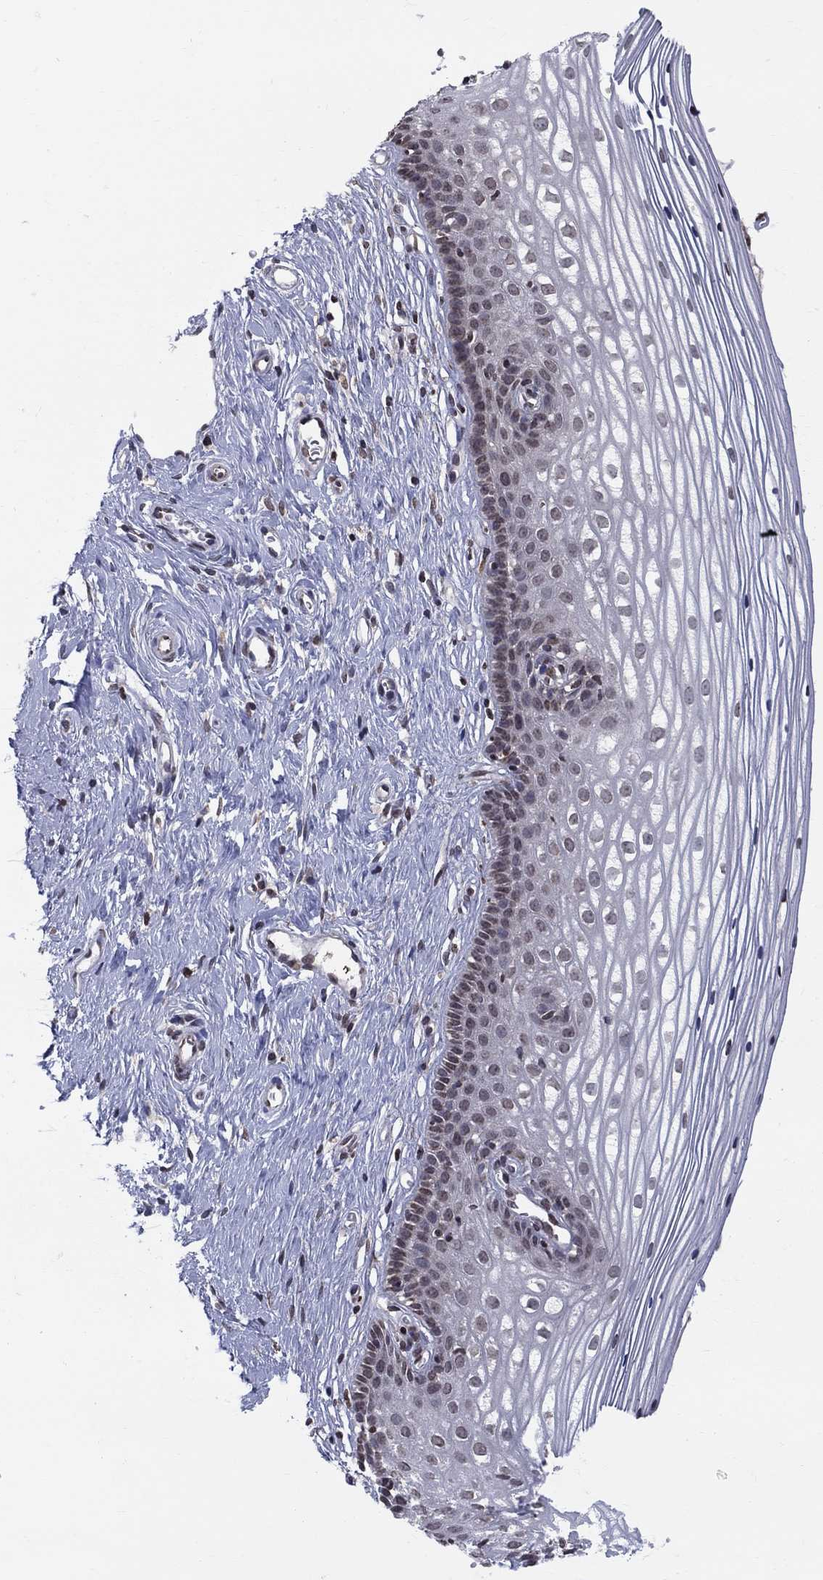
{"staining": {"intensity": "strong", "quantity": "25%-75%", "location": "nuclear"}, "tissue": "cervix", "cell_type": "Glandular cells", "image_type": "normal", "snomed": [{"axis": "morphology", "description": "Normal tissue, NOS"}, {"axis": "topography", "description": "Cervix"}], "caption": "A high amount of strong nuclear positivity is seen in about 25%-75% of glandular cells in unremarkable cervix. Nuclei are stained in blue.", "gene": "ZNHIT3", "patient": {"sex": "female", "age": 40}}